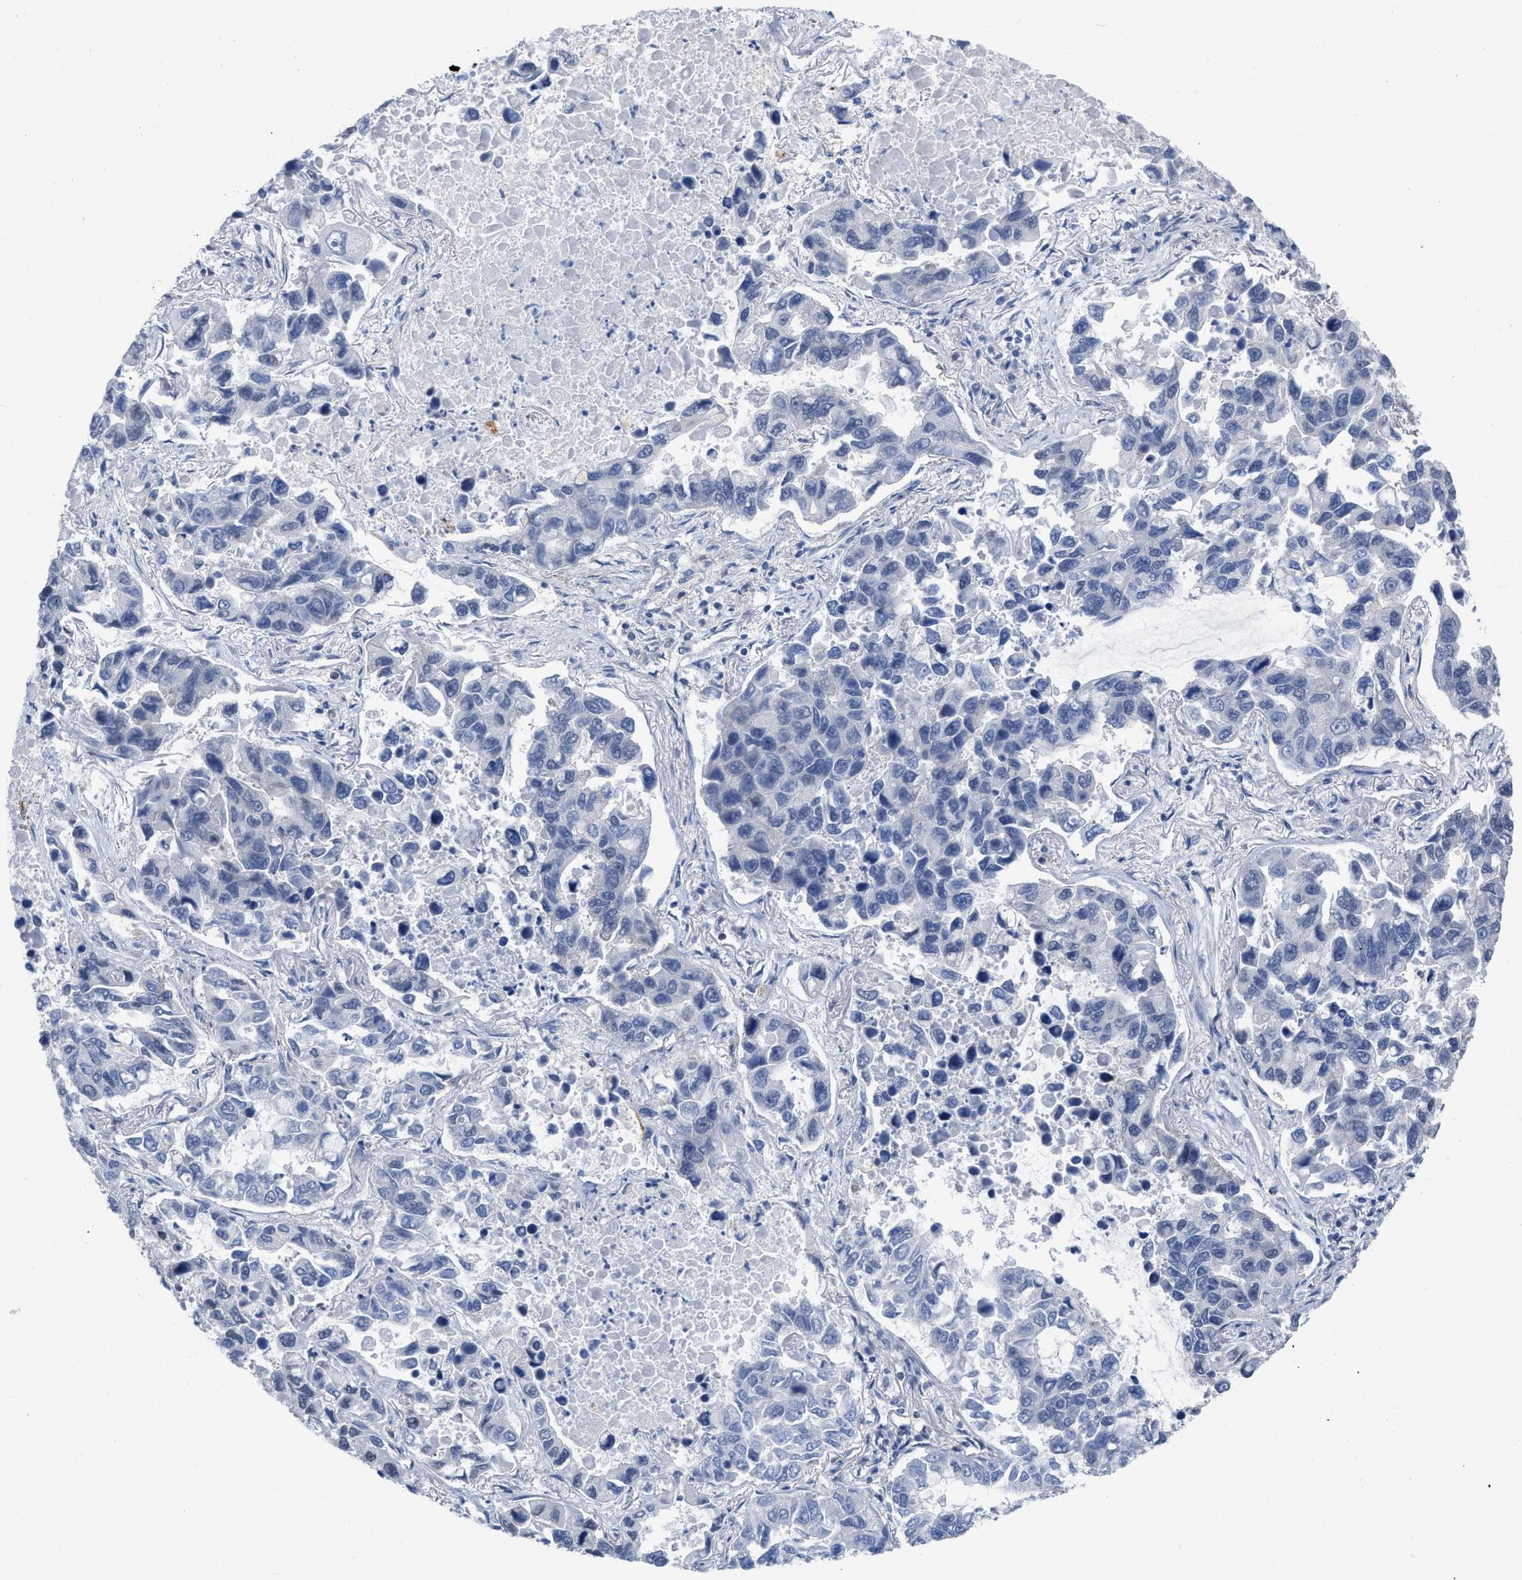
{"staining": {"intensity": "negative", "quantity": "none", "location": "none"}, "tissue": "lung cancer", "cell_type": "Tumor cells", "image_type": "cancer", "snomed": [{"axis": "morphology", "description": "Adenocarcinoma, NOS"}, {"axis": "topography", "description": "Lung"}], "caption": "There is no significant expression in tumor cells of lung cancer.", "gene": "TMEM131", "patient": {"sex": "male", "age": 64}}